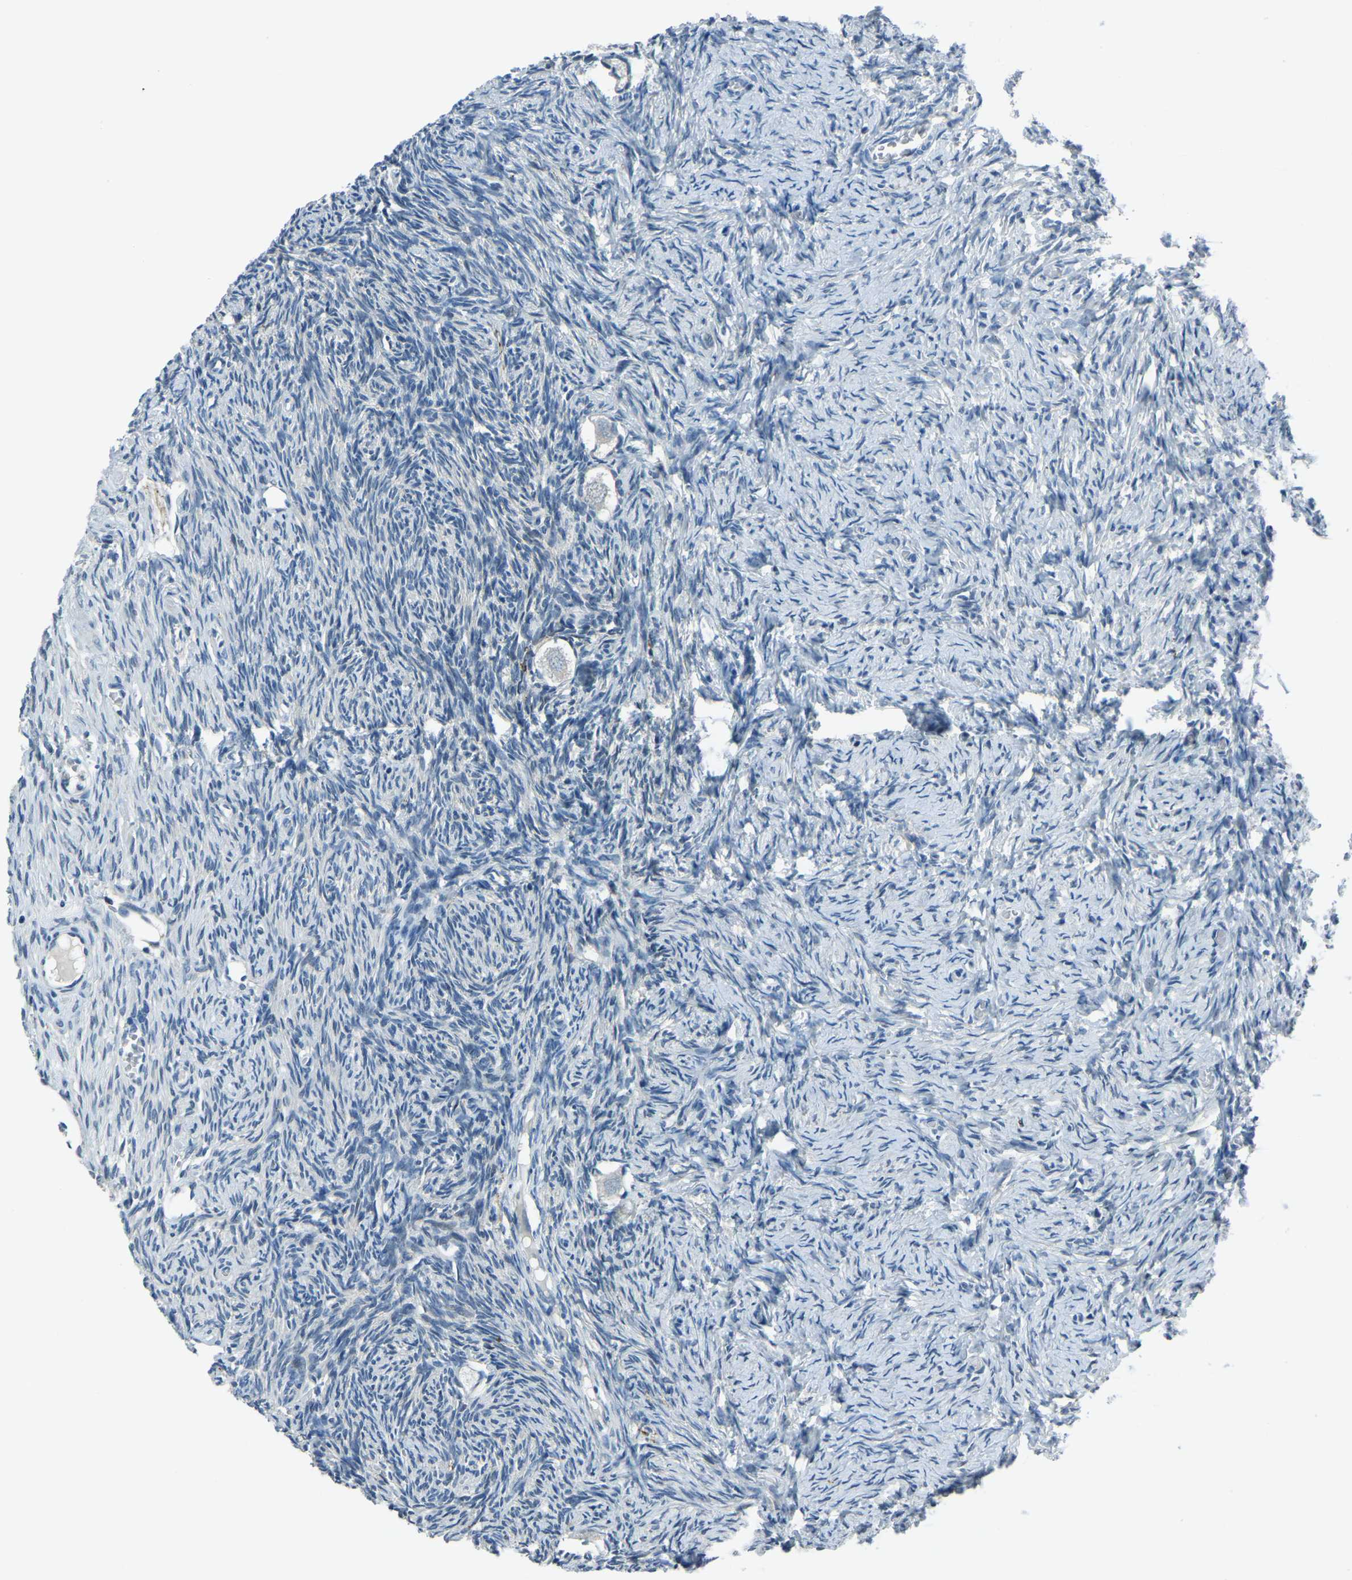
{"staining": {"intensity": "negative", "quantity": "none", "location": "none"}, "tissue": "ovary", "cell_type": "Follicle cells", "image_type": "normal", "snomed": [{"axis": "morphology", "description": "Normal tissue, NOS"}, {"axis": "topography", "description": "Ovary"}], "caption": "This is an IHC histopathology image of unremarkable ovary. There is no expression in follicle cells.", "gene": "RRP1", "patient": {"sex": "female", "age": 27}}